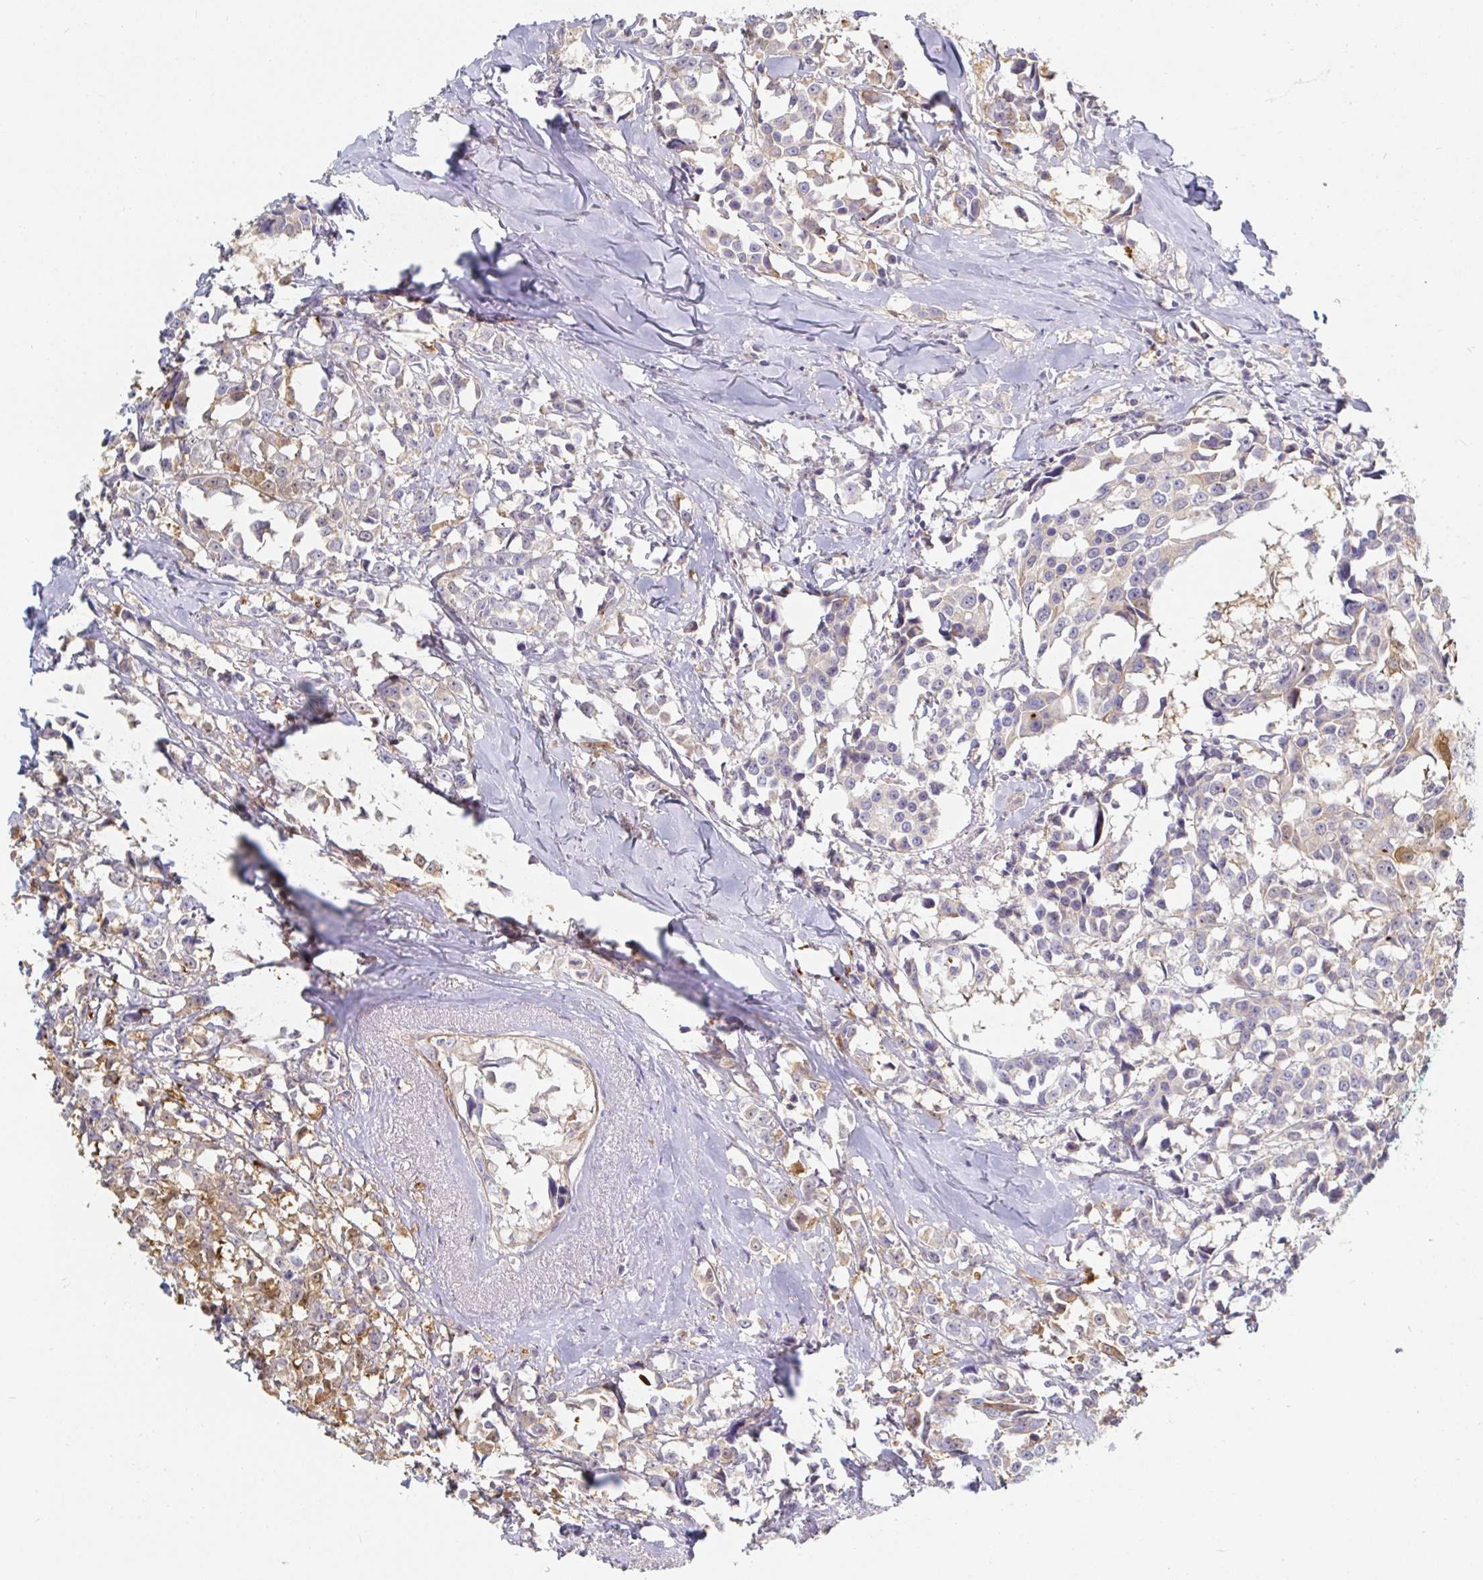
{"staining": {"intensity": "weak", "quantity": "25%-75%", "location": "cytoplasmic/membranous"}, "tissue": "breast cancer", "cell_type": "Tumor cells", "image_type": "cancer", "snomed": [{"axis": "morphology", "description": "Duct carcinoma"}, {"axis": "topography", "description": "Breast"}], "caption": "Intraductal carcinoma (breast) stained with immunohistochemistry (IHC) displays weak cytoplasmic/membranous positivity in about 25%-75% of tumor cells.", "gene": "SSH2", "patient": {"sex": "female", "age": 80}}